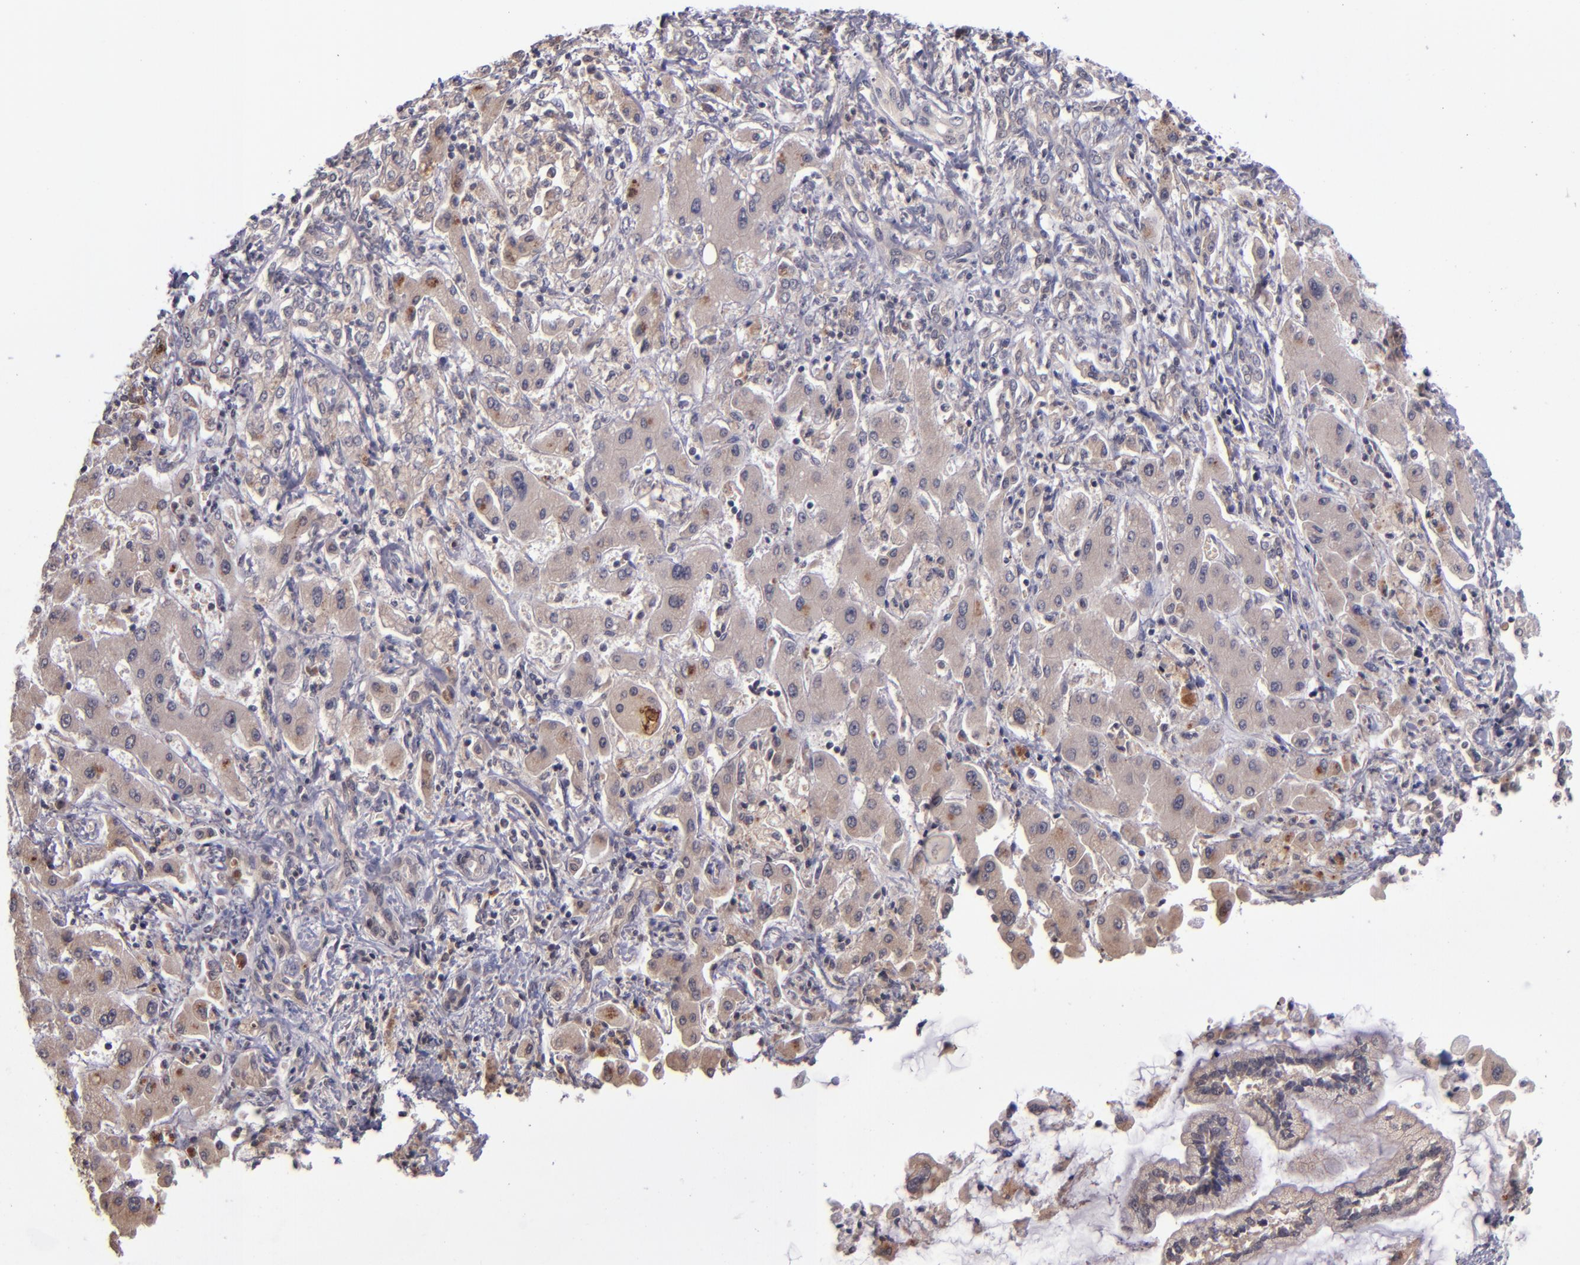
{"staining": {"intensity": "weak", "quantity": ">75%", "location": "cytoplasmic/membranous"}, "tissue": "liver cancer", "cell_type": "Tumor cells", "image_type": "cancer", "snomed": [{"axis": "morphology", "description": "Cholangiocarcinoma"}, {"axis": "topography", "description": "Liver"}], "caption": "An image of human cholangiocarcinoma (liver) stained for a protein exhibits weak cytoplasmic/membranous brown staining in tumor cells.", "gene": "TSC2", "patient": {"sex": "male", "age": 50}}